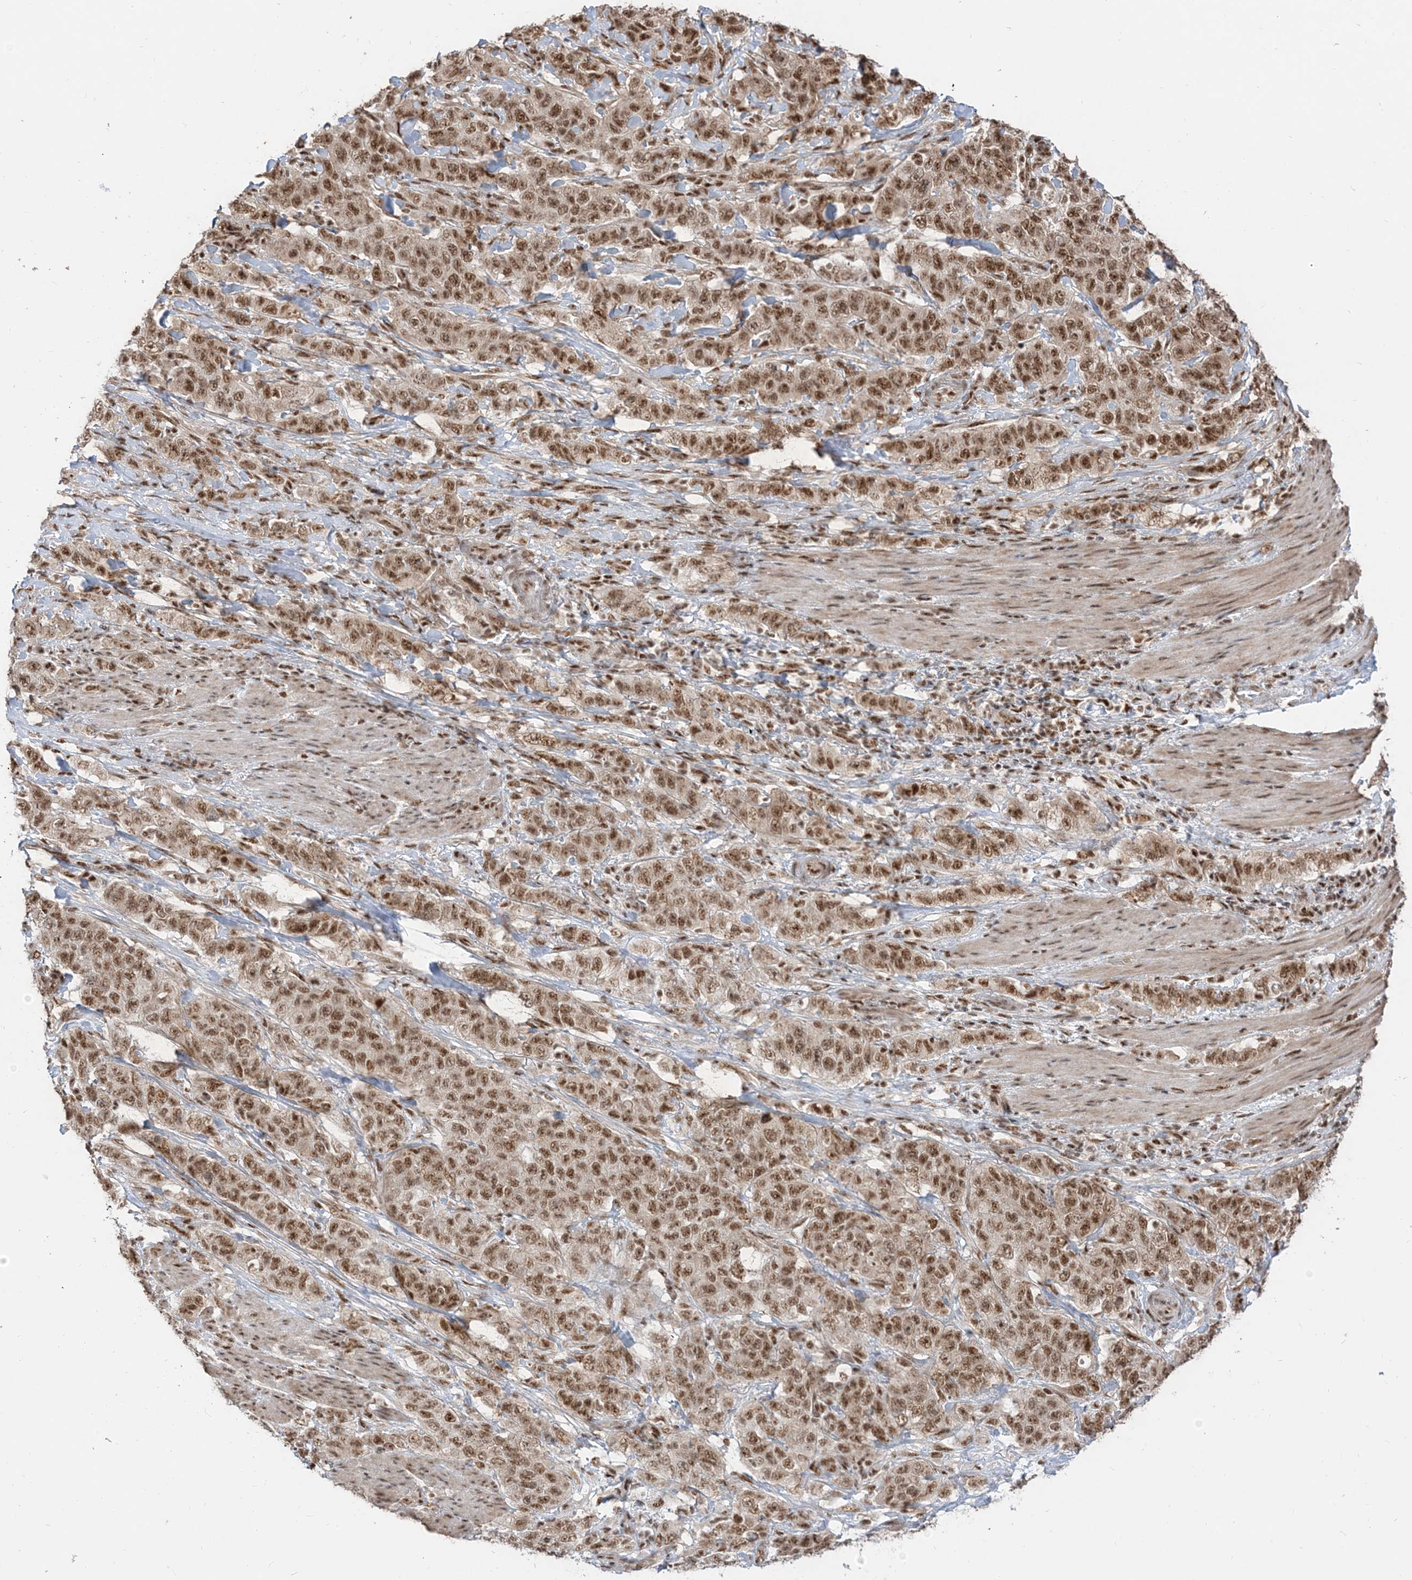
{"staining": {"intensity": "moderate", "quantity": ">75%", "location": "nuclear"}, "tissue": "stomach cancer", "cell_type": "Tumor cells", "image_type": "cancer", "snomed": [{"axis": "morphology", "description": "Adenocarcinoma, NOS"}, {"axis": "topography", "description": "Stomach"}], "caption": "There is medium levels of moderate nuclear staining in tumor cells of stomach cancer, as demonstrated by immunohistochemical staining (brown color).", "gene": "ARGLU1", "patient": {"sex": "male", "age": 48}}